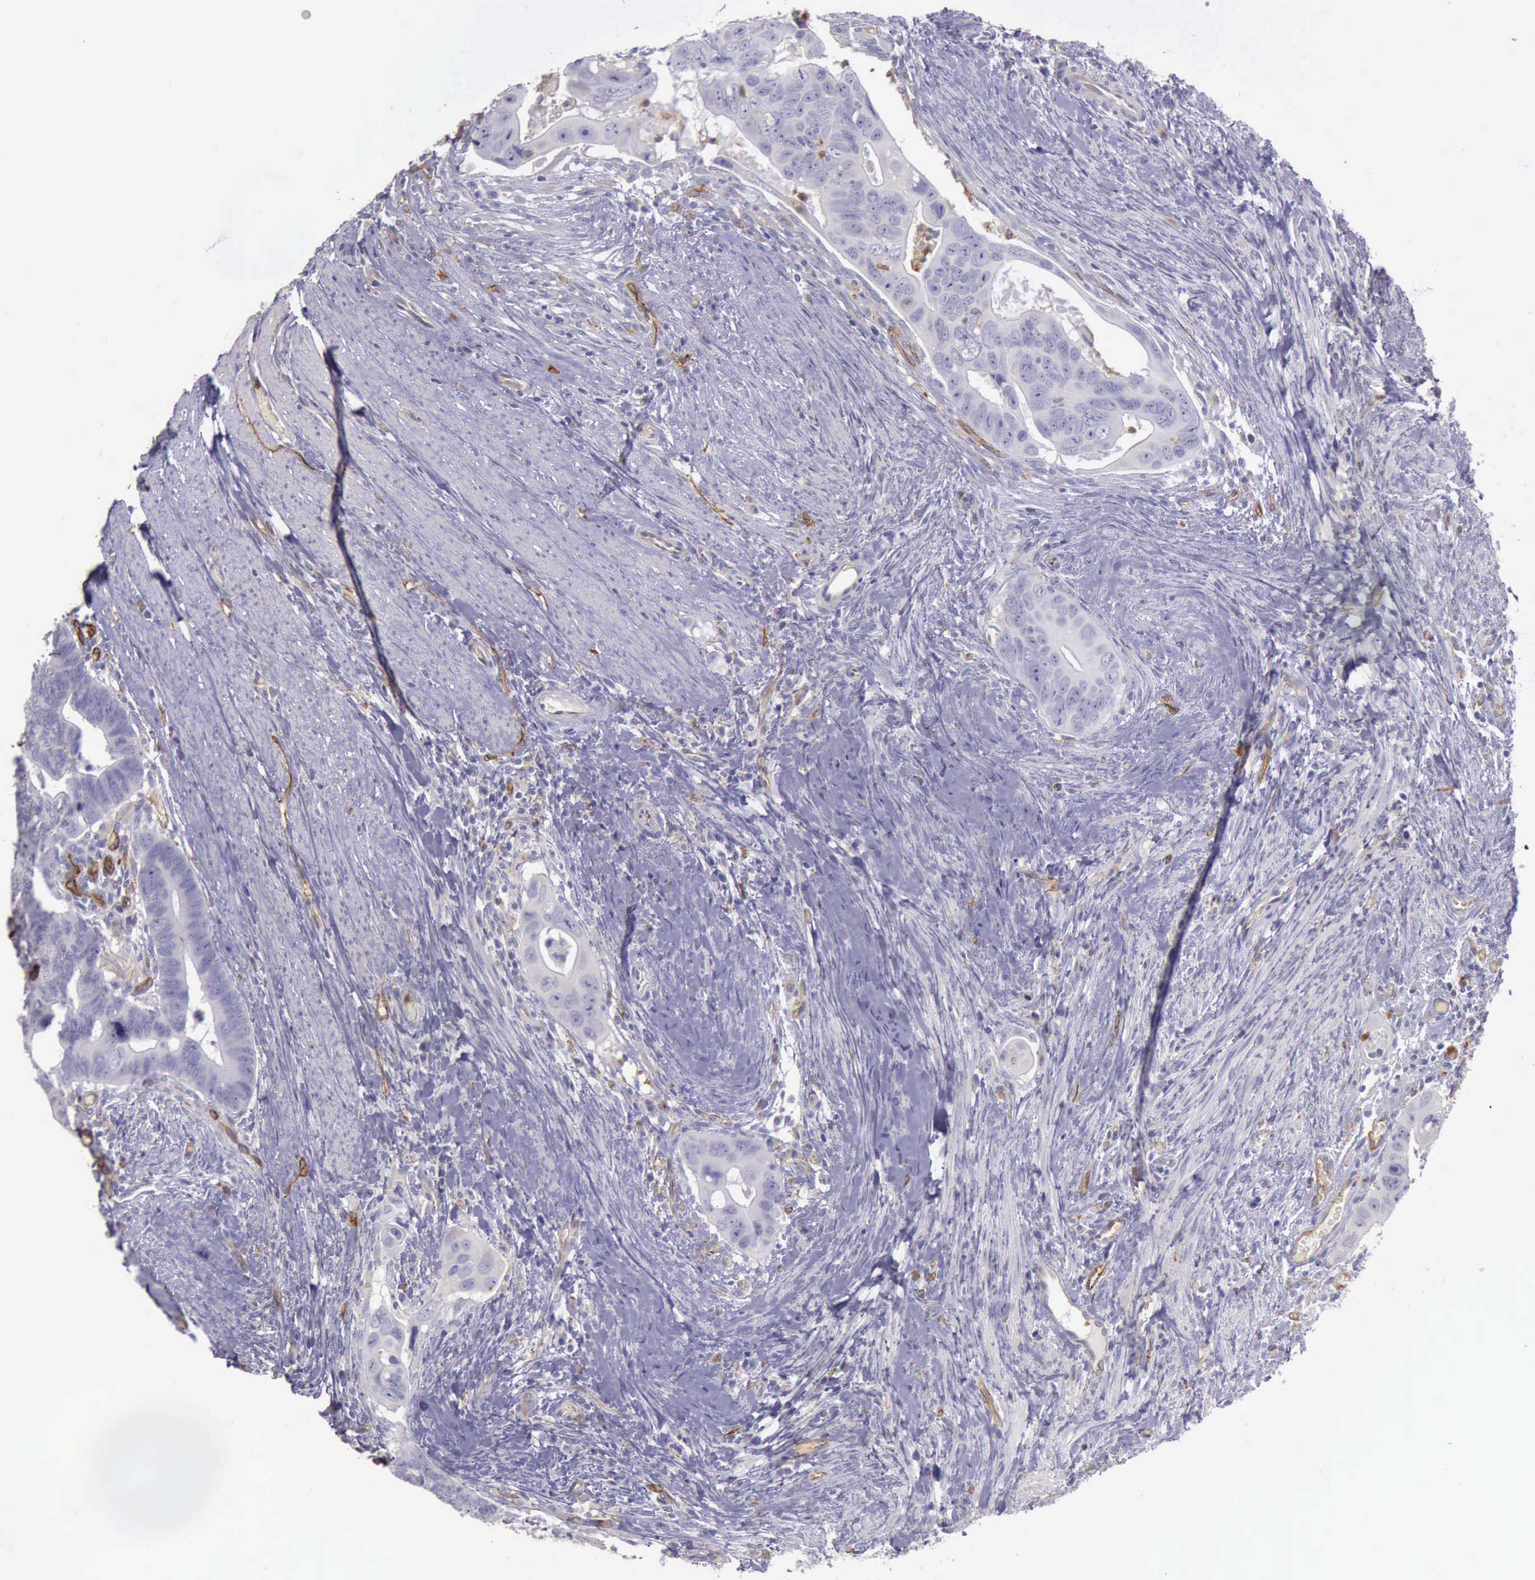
{"staining": {"intensity": "negative", "quantity": "none", "location": "none"}, "tissue": "colorectal cancer", "cell_type": "Tumor cells", "image_type": "cancer", "snomed": [{"axis": "morphology", "description": "Adenocarcinoma, NOS"}, {"axis": "topography", "description": "Rectum"}], "caption": "A micrograph of adenocarcinoma (colorectal) stained for a protein exhibits no brown staining in tumor cells.", "gene": "TCEANC", "patient": {"sex": "male", "age": 53}}